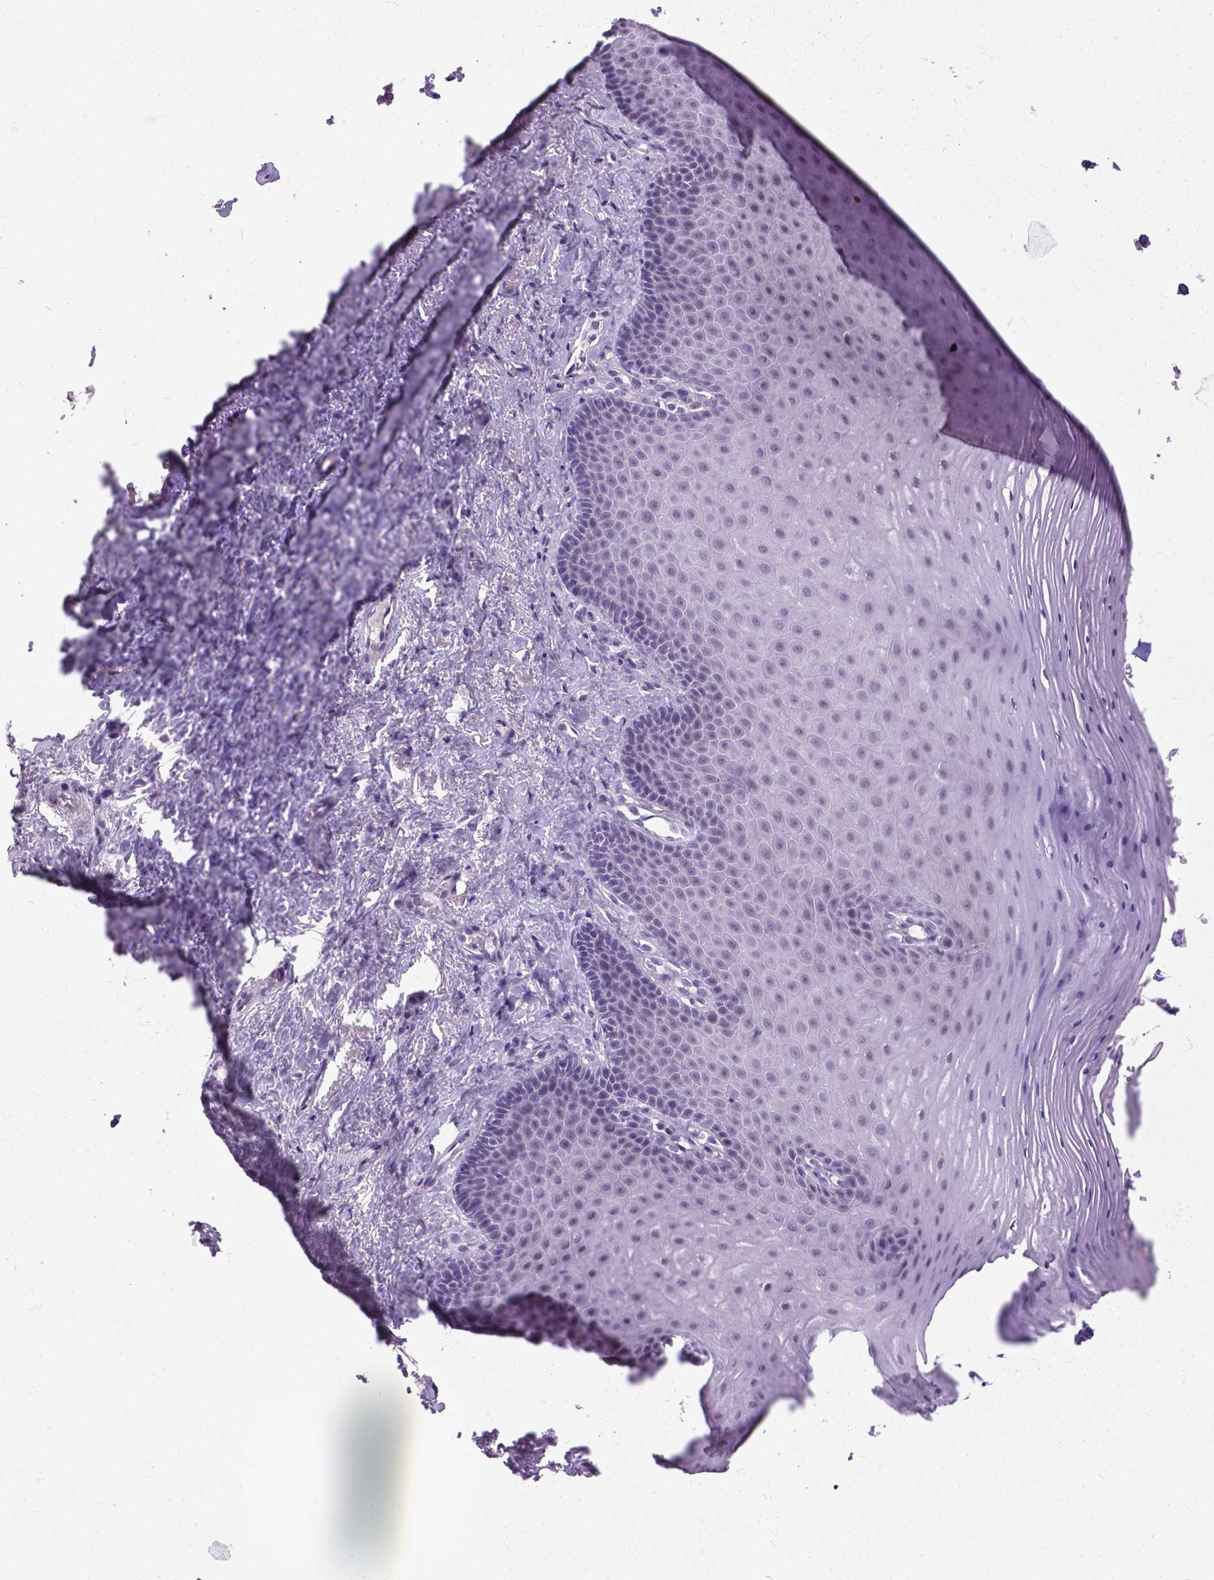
{"staining": {"intensity": "moderate", "quantity": "<25%", "location": "nuclear"}, "tissue": "vagina", "cell_type": "Squamous epithelial cells", "image_type": "normal", "snomed": [{"axis": "morphology", "description": "Normal tissue, NOS"}, {"axis": "topography", "description": "Vagina"}], "caption": "Immunohistochemistry (IHC) (DAB (3,3'-diaminobenzidine)) staining of normal vagina reveals moderate nuclear protein expression in approximately <25% of squamous epithelial cells.", "gene": "PROB1", "patient": {"sex": "female", "age": 83}}